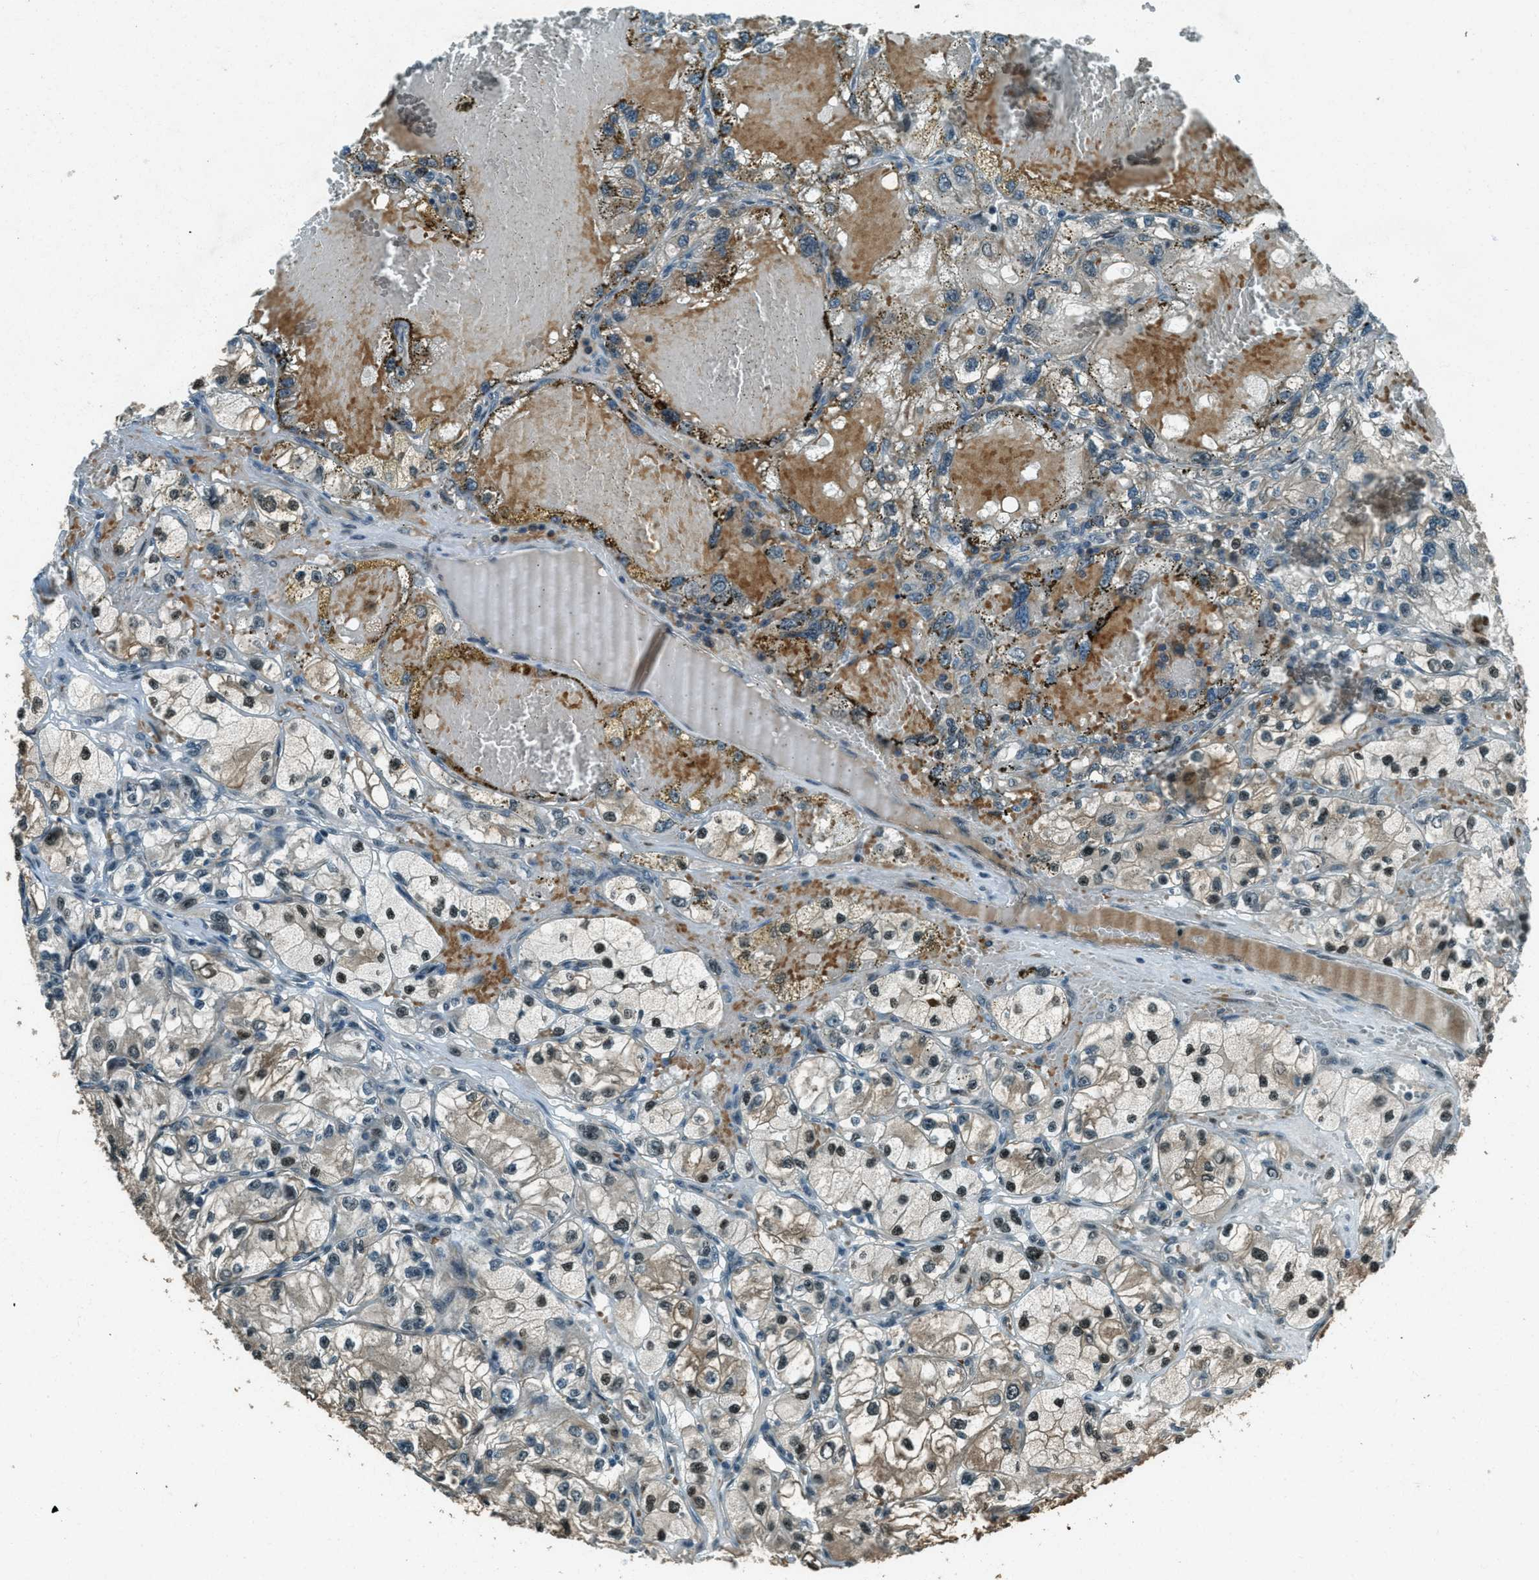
{"staining": {"intensity": "weak", "quantity": "25%-75%", "location": "cytoplasmic/membranous,nuclear"}, "tissue": "renal cancer", "cell_type": "Tumor cells", "image_type": "cancer", "snomed": [{"axis": "morphology", "description": "Adenocarcinoma, NOS"}, {"axis": "topography", "description": "Kidney"}], "caption": "Renal cancer stained with immunohistochemistry reveals weak cytoplasmic/membranous and nuclear positivity in about 25%-75% of tumor cells.", "gene": "TARDBP", "patient": {"sex": "female", "age": 57}}